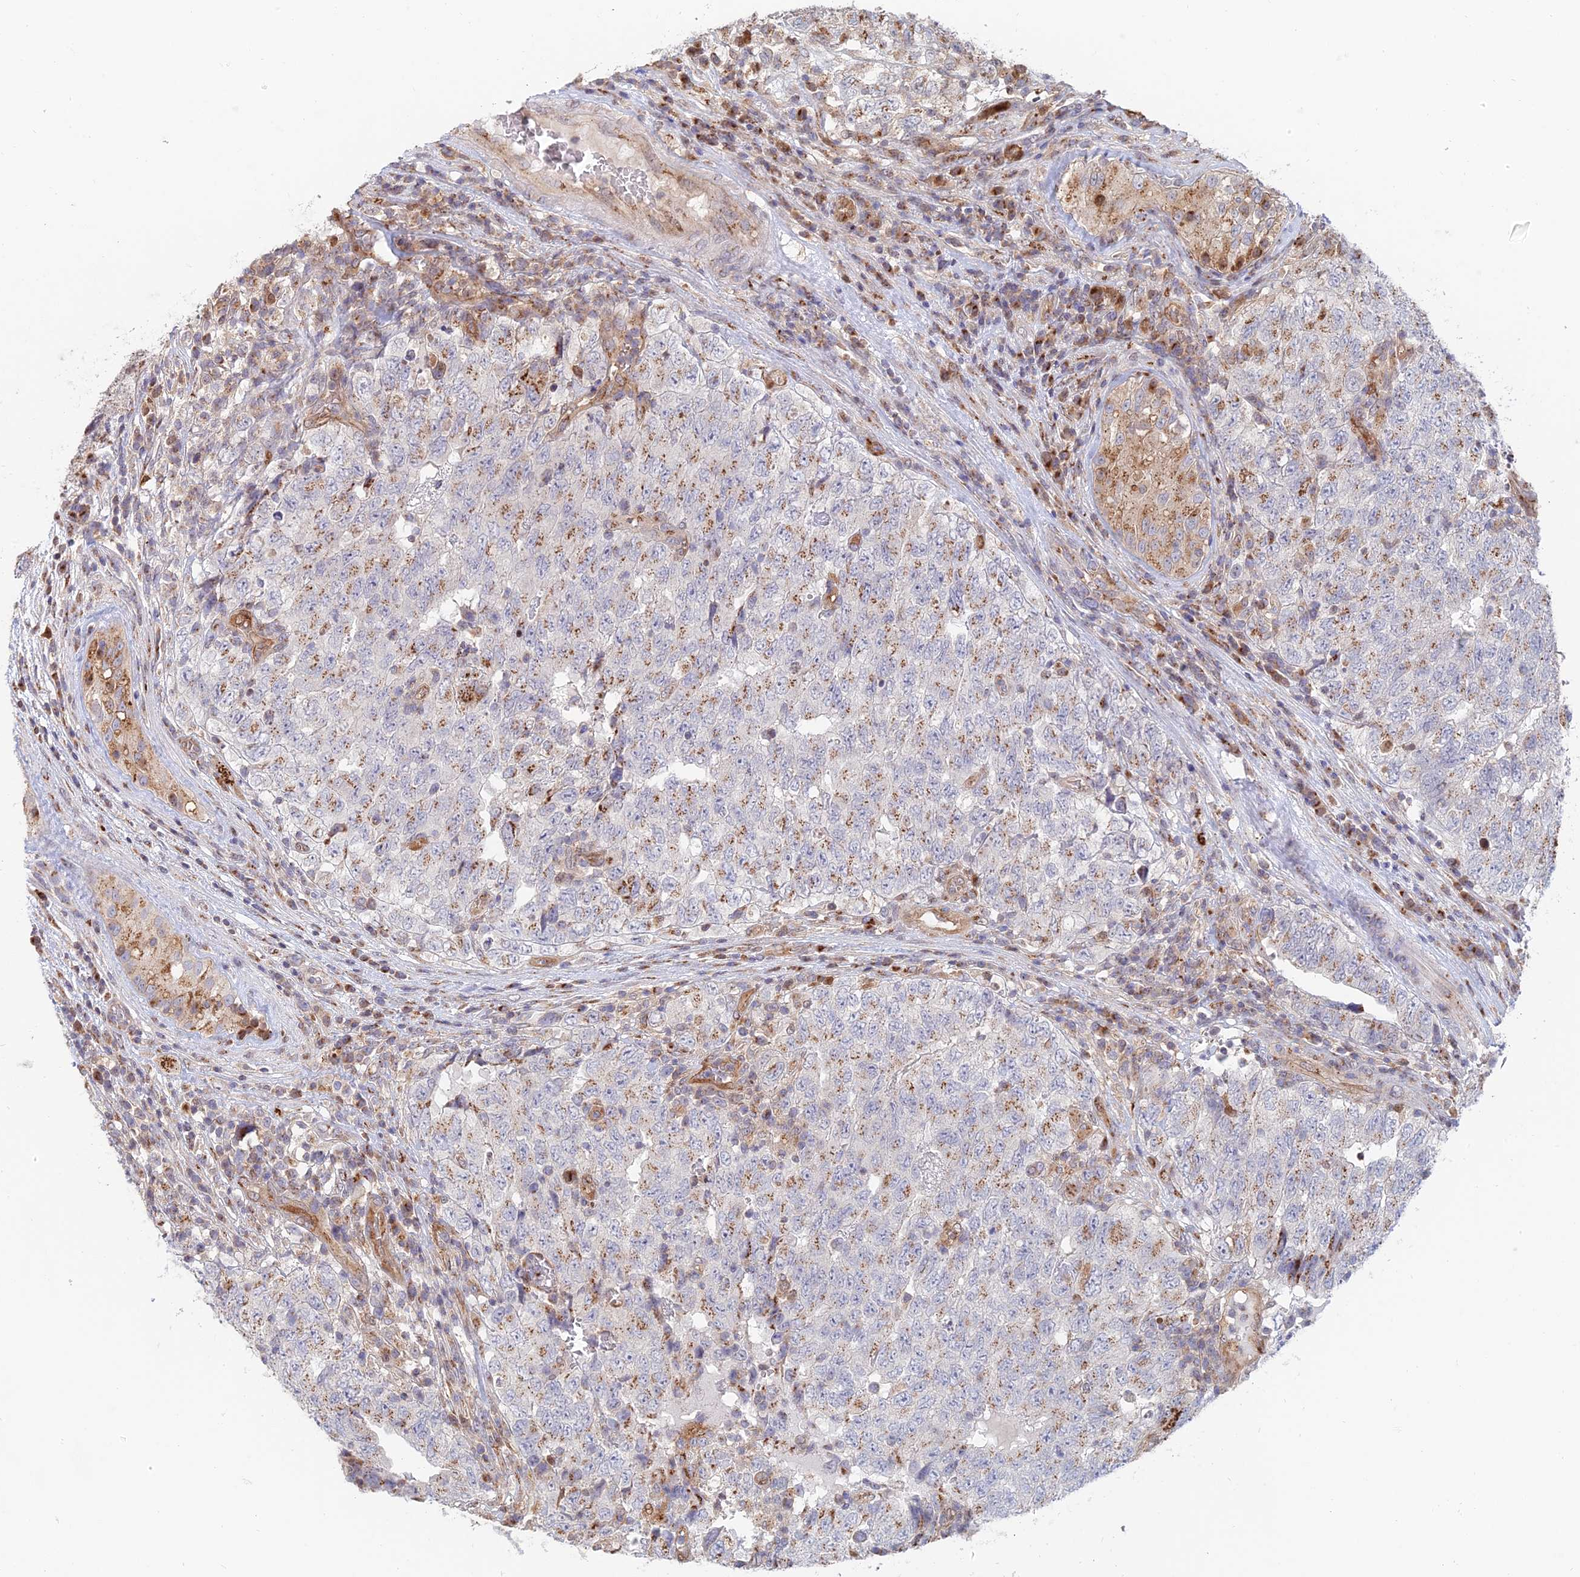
{"staining": {"intensity": "moderate", "quantity": "25%-75%", "location": "cytoplasmic/membranous"}, "tissue": "testis cancer", "cell_type": "Tumor cells", "image_type": "cancer", "snomed": [{"axis": "morphology", "description": "Carcinoma, Embryonal, NOS"}, {"axis": "topography", "description": "Testis"}], "caption": "This is an image of immunohistochemistry staining of testis cancer, which shows moderate positivity in the cytoplasmic/membranous of tumor cells.", "gene": "HS2ST1", "patient": {"sex": "male", "age": 34}}